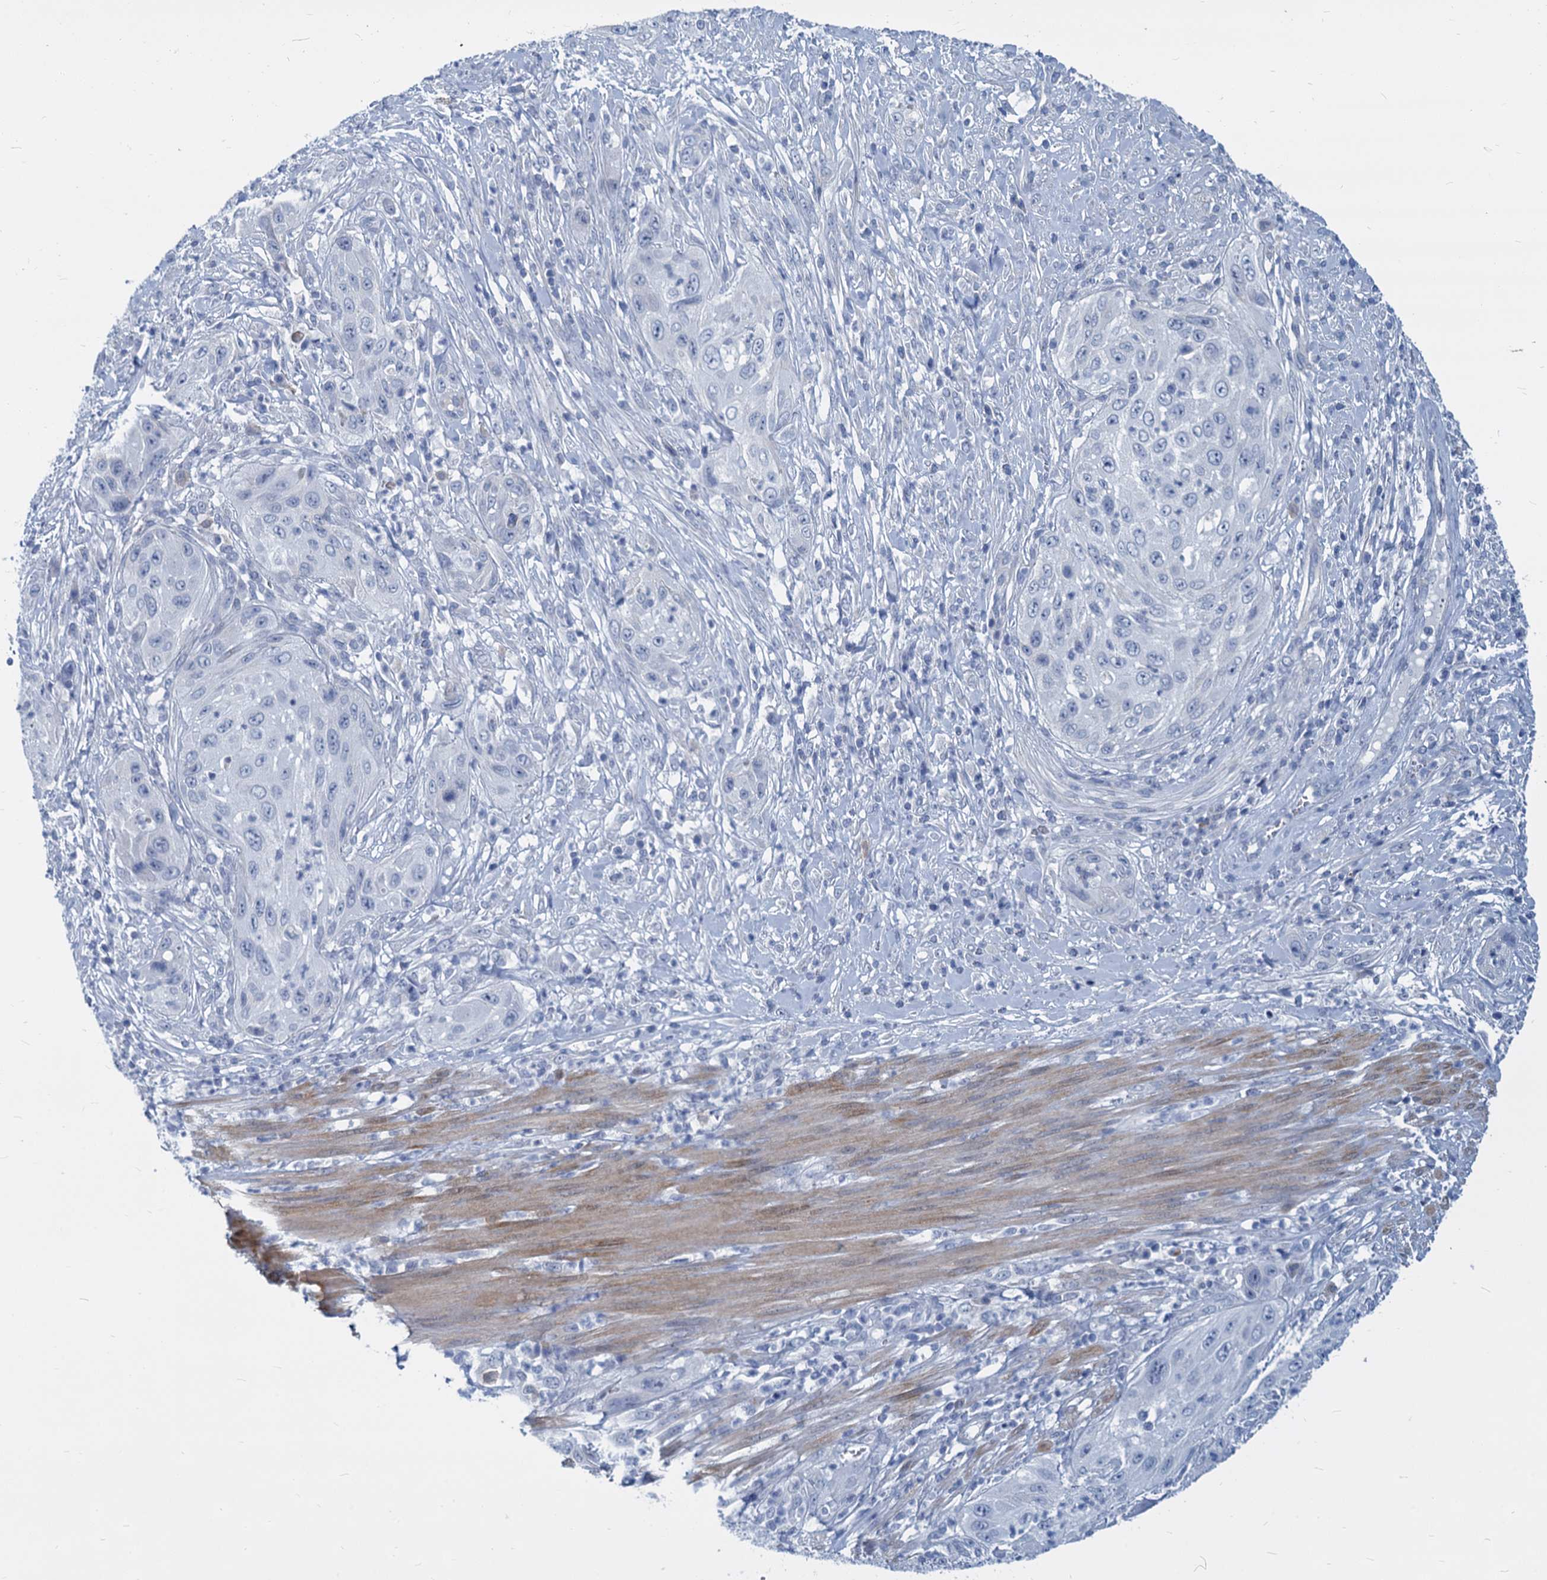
{"staining": {"intensity": "negative", "quantity": "none", "location": "none"}, "tissue": "cervical cancer", "cell_type": "Tumor cells", "image_type": "cancer", "snomed": [{"axis": "morphology", "description": "Squamous cell carcinoma, NOS"}, {"axis": "topography", "description": "Cervix"}], "caption": "Tumor cells are negative for brown protein staining in squamous cell carcinoma (cervical).", "gene": "GSTM3", "patient": {"sex": "female", "age": 42}}